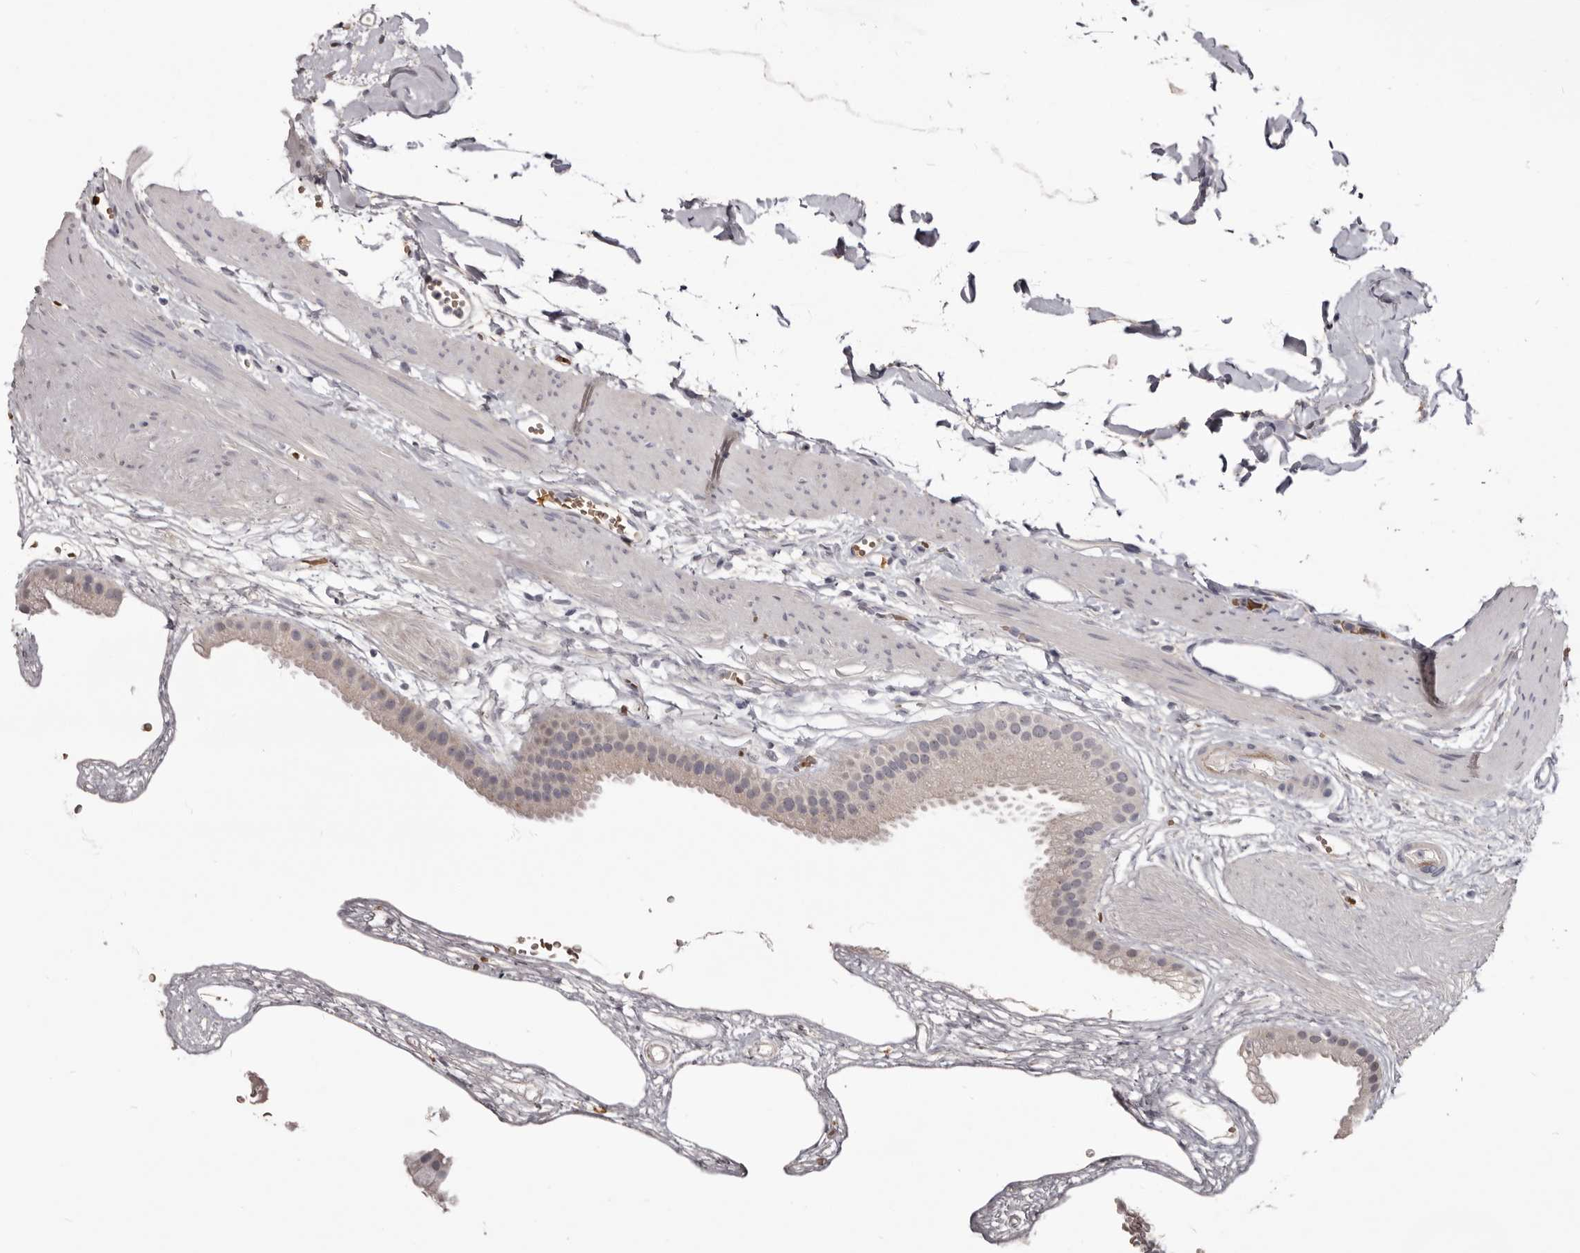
{"staining": {"intensity": "weak", "quantity": "<25%", "location": "cytoplasmic/membranous"}, "tissue": "gallbladder", "cell_type": "Glandular cells", "image_type": "normal", "snomed": [{"axis": "morphology", "description": "Normal tissue, NOS"}, {"axis": "topography", "description": "Gallbladder"}], "caption": "This is an IHC photomicrograph of unremarkable human gallbladder. There is no staining in glandular cells.", "gene": "NENF", "patient": {"sex": "female", "age": 64}}